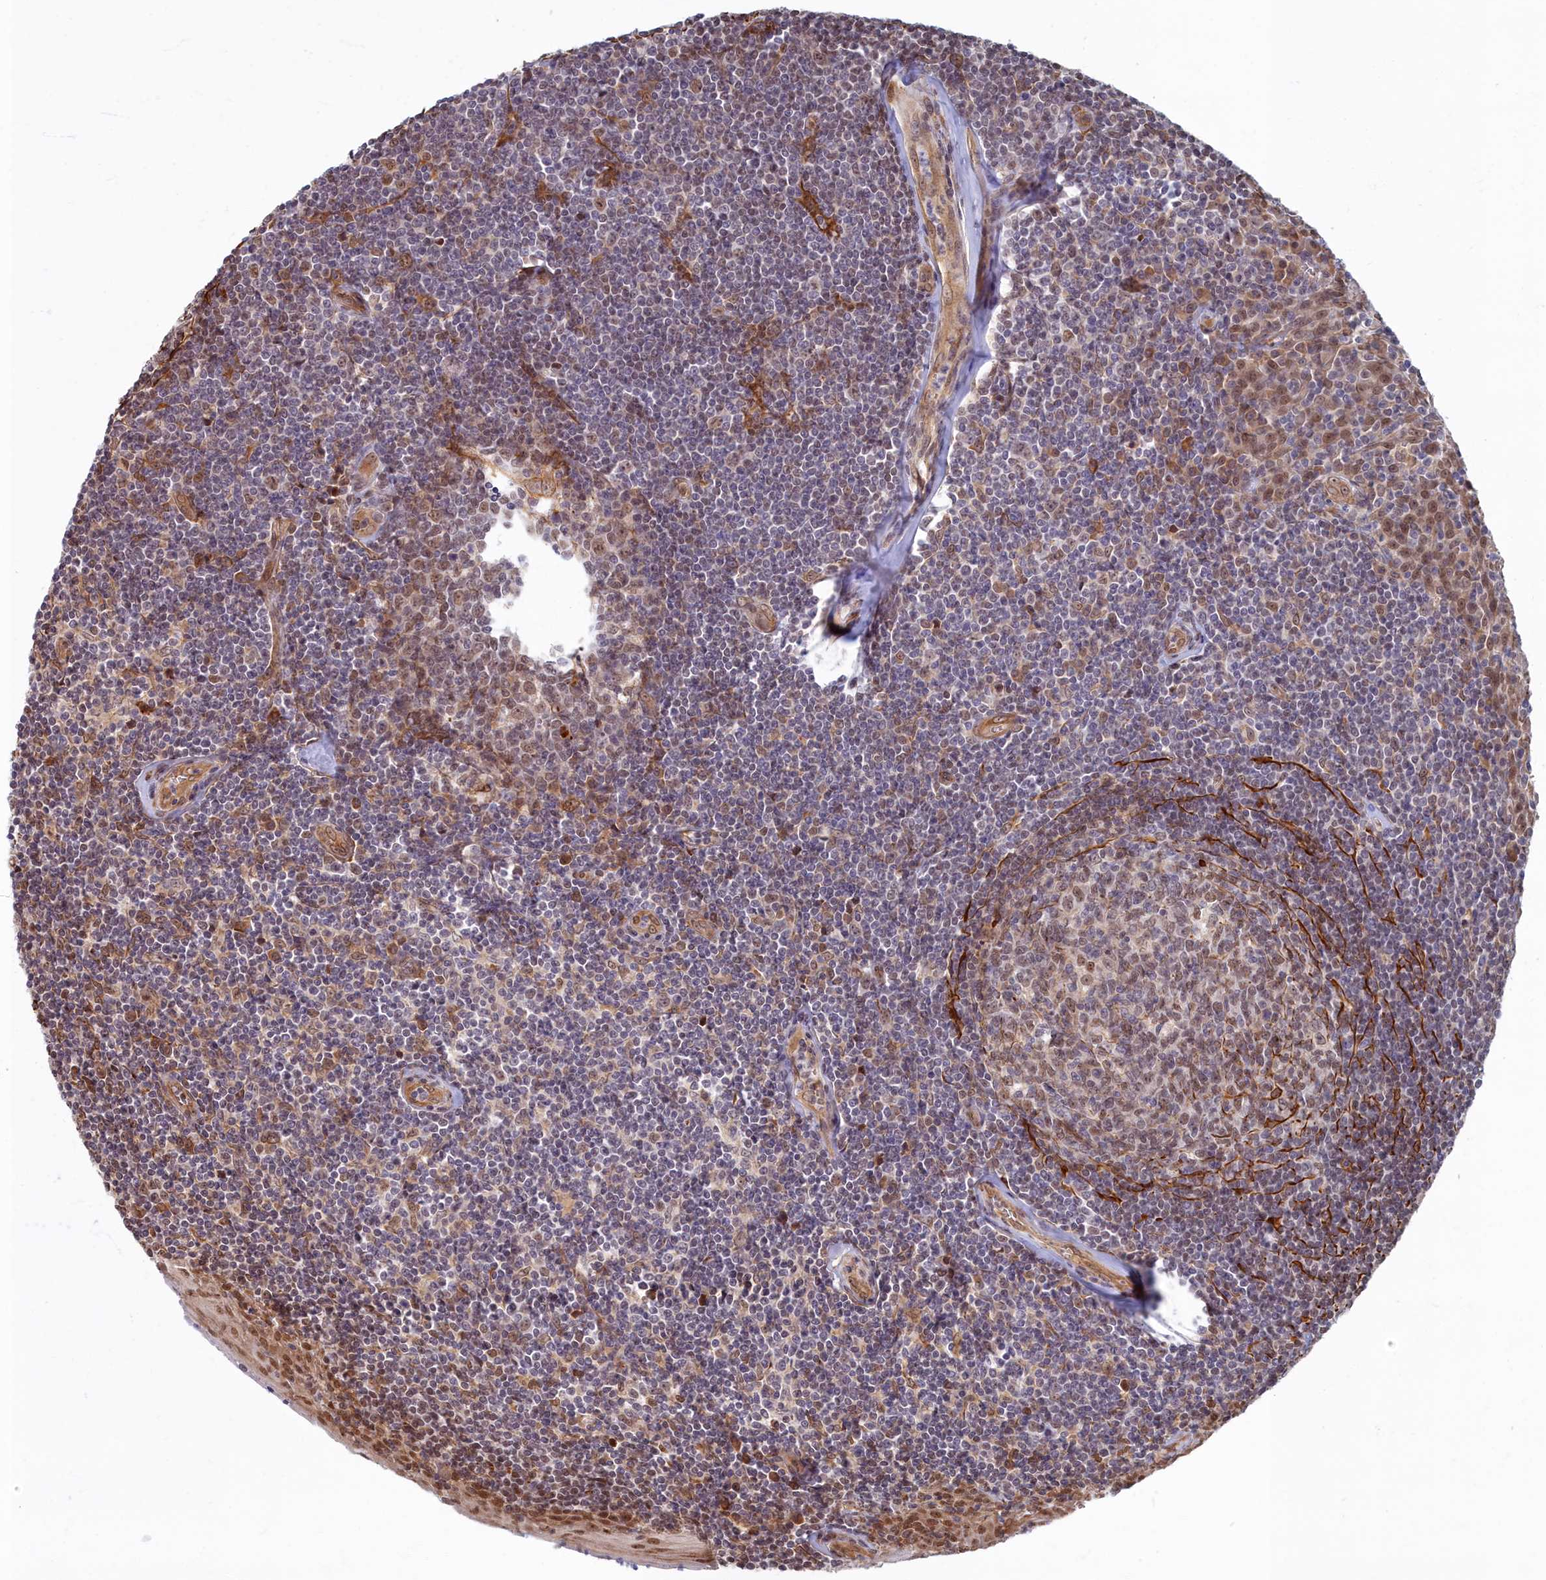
{"staining": {"intensity": "moderate", "quantity": "25%-75%", "location": "cytoplasmic/membranous,nuclear"}, "tissue": "tonsil", "cell_type": "Germinal center cells", "image_type": "normal", "snomed": [{"axis": "morphology", "description": "Normal tissue, NOS"}, {"axis": "topography", "description": "Tonsil"}], "caption": "High-power microscopy captured an immunohistochemistry (IHC) photomicrograph of benign tonsil, revealing moderate cytoplasmic/membranous,nuclear expression in approximately 25%-75% of germinal center cells.", "gene": "MAK16", "patient": {"sex": "male", "age": 27}}